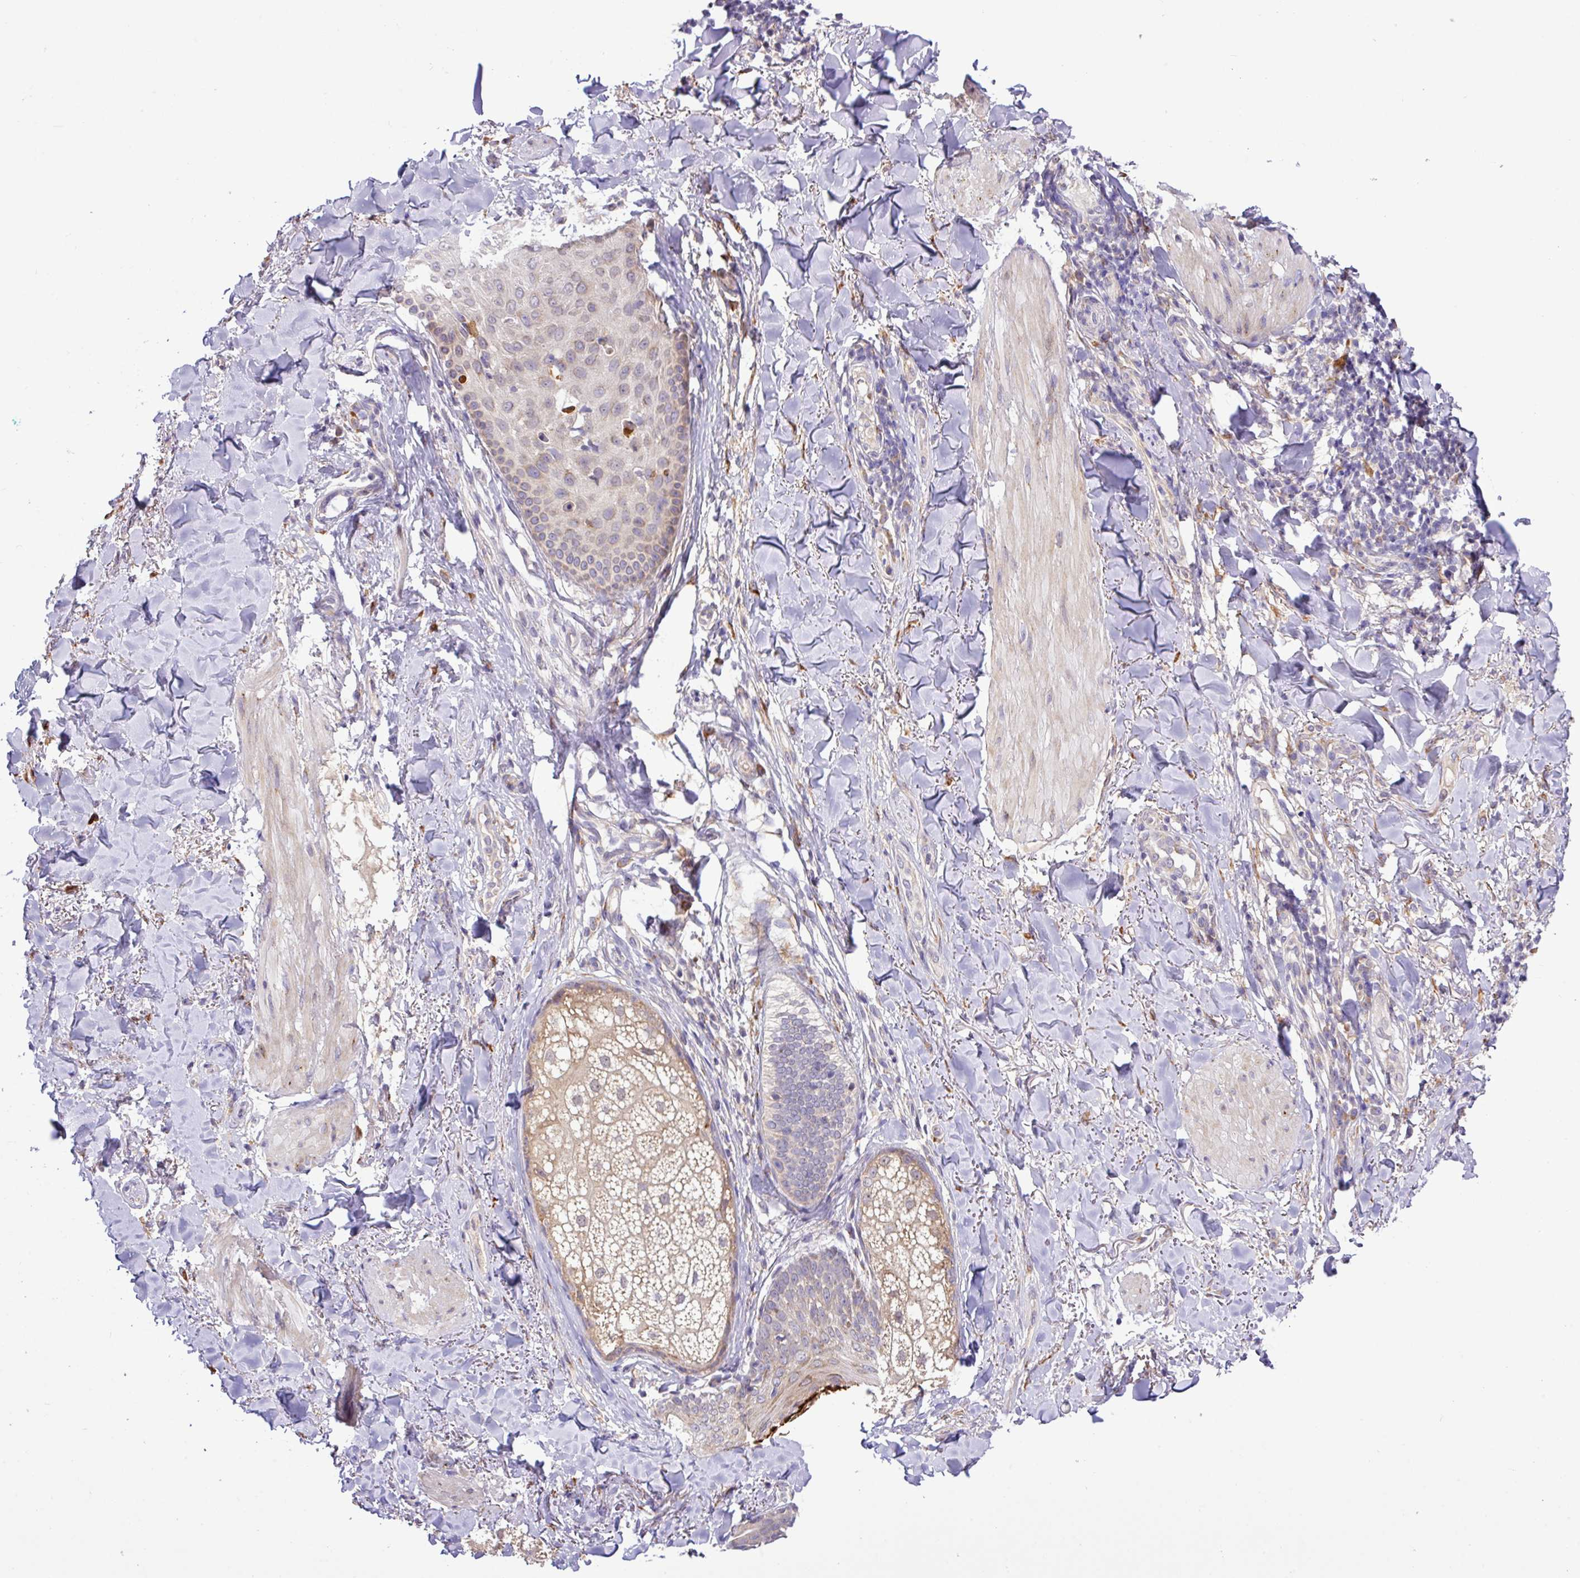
{"staining": {"intensity": "moderate", "quantity": "<25%", "location": "cytoplasmic/membranous"}, "tissue": "melanoma", "cell_type": "Tumor cells", "image_type": "cancer", "snomed": [{"axis": "morphology", "description": "Malignant melanoma, NOS"}, {"axis": "topography", "description": "Skin"}], "caption": "Malignant melanoma stained for a protein demonstrates moderate cytoplasmic/membranous positivity in tumor cells. The staining was performed using DAB, with brown indicating positive protein expression. Nuclei are stained blue with hematoxylin.", "gene": "TM2D2", "patient": {"sex": "male", "age": 66}}